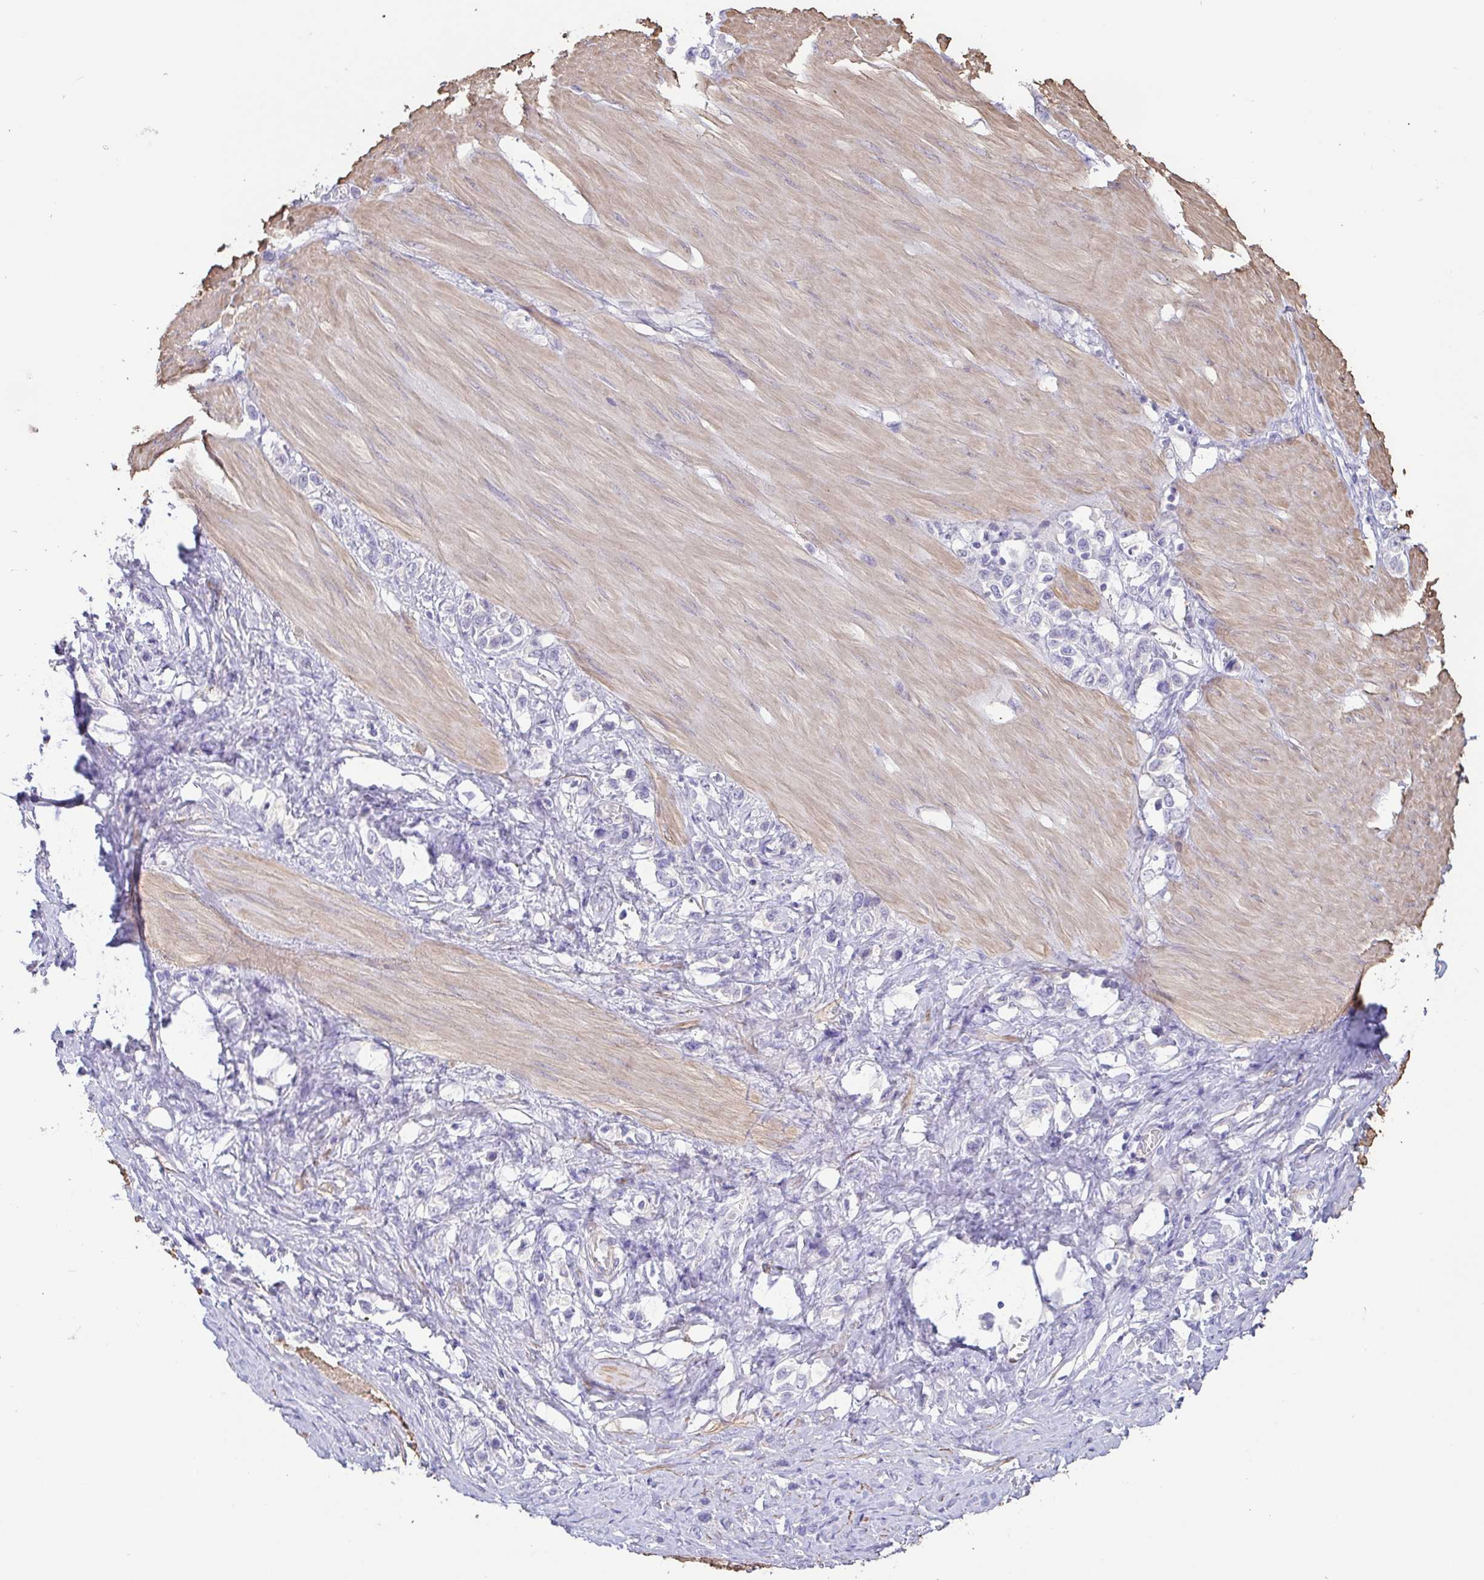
{"staining": {"intensity": "negative", "quantity": "none", "location": "none"}, "tissue": "stomach cancer", "cell_type": "Tumor cells", "image_type": "cancer", "snomed": [{"axis": "morphology", "description": "Adenocarcinoma, NOS"}, {"axis": "topography", "description": "Stomach"}], "caption": "Tumor cells show no significant positivity in stomach adenocarcinoma. (Stains: DAB immunohistochemistry (IHC) with hematoxylin counter stain, Microscopy: brightfield microscopy at high magnification).", "gene": "PYGM", "patient": {"sex": "female", "age": 65}}